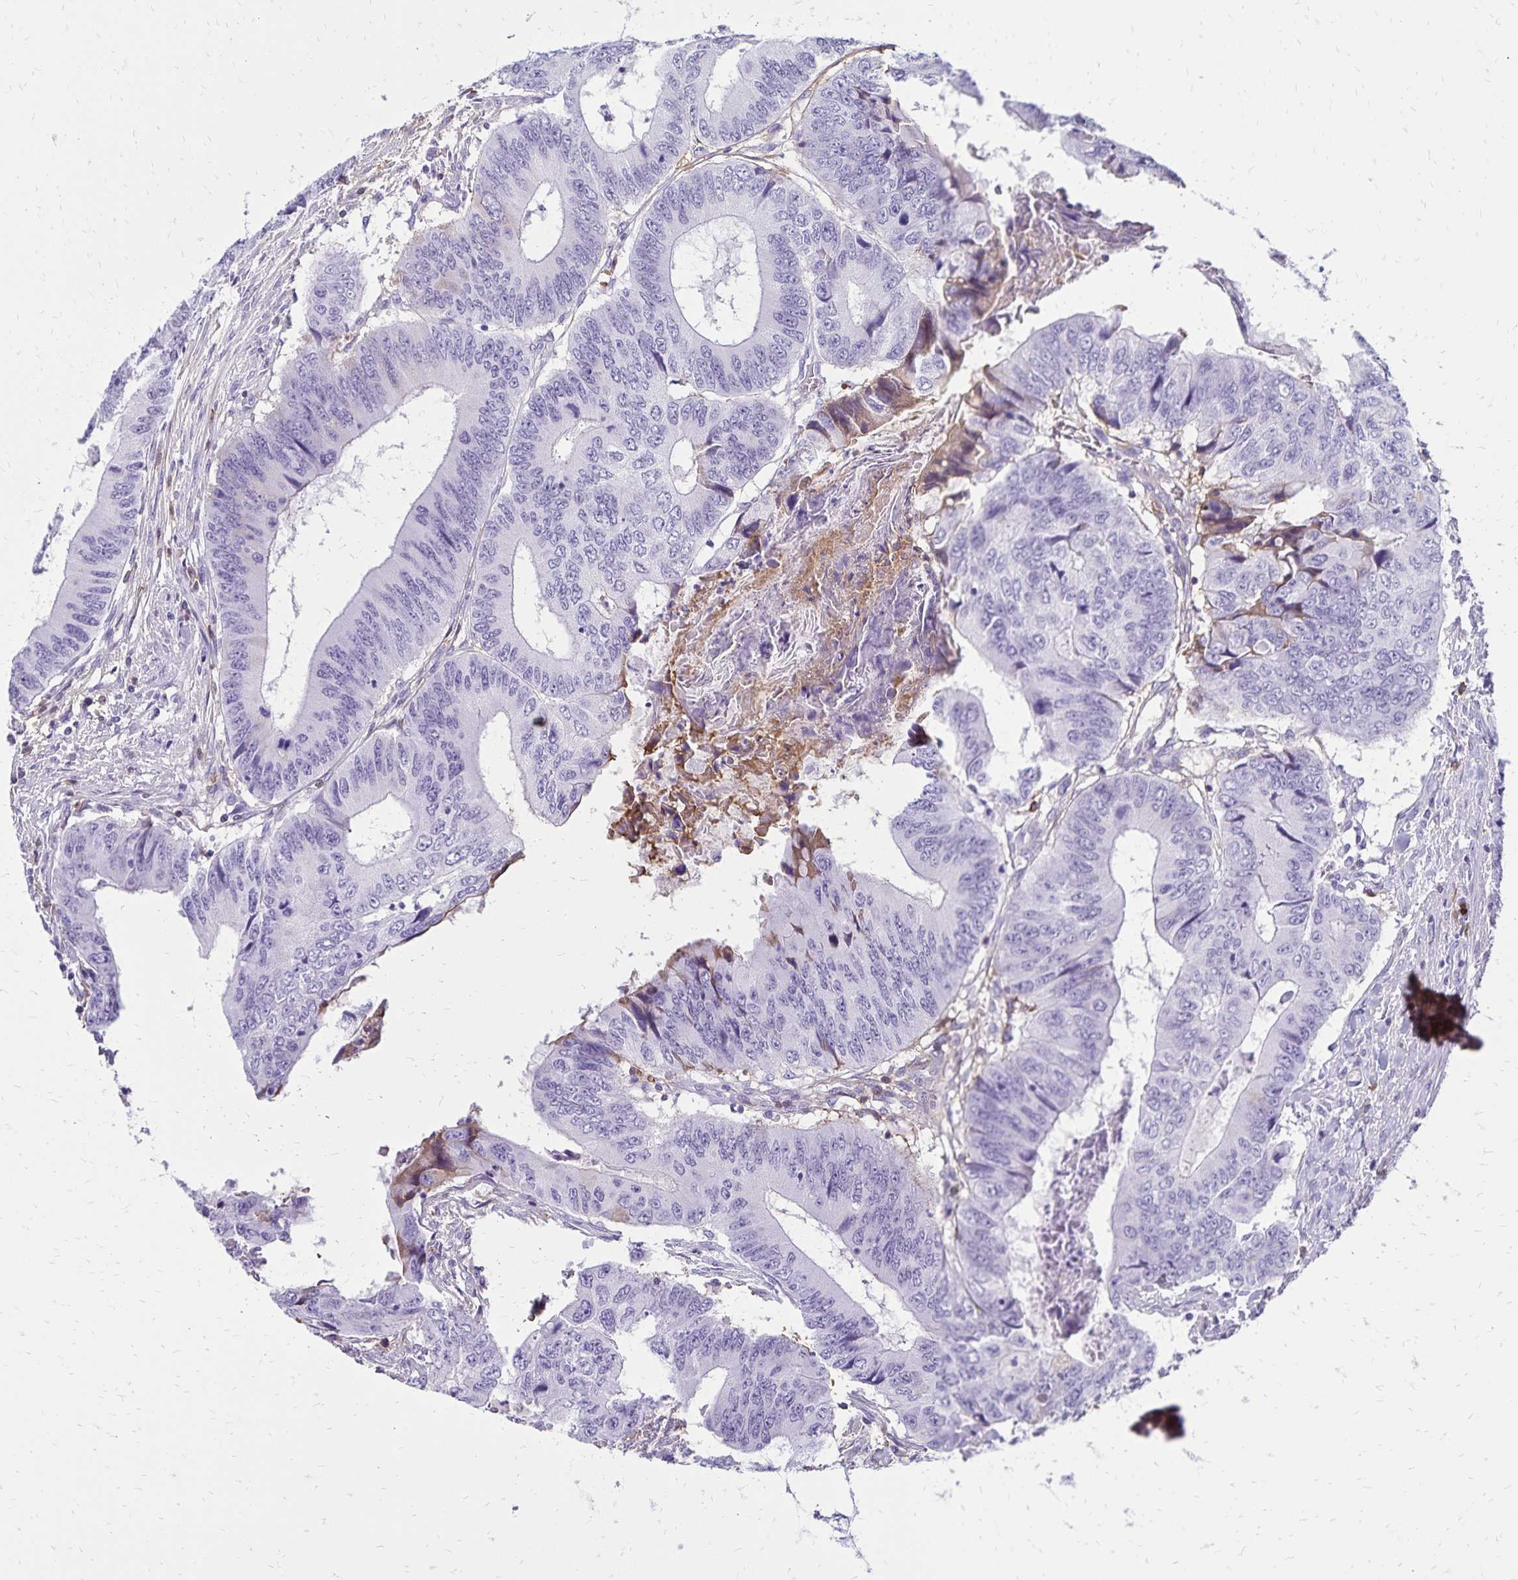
{"staining": {"intensity": "negative", "quantity": "none", "location": "none"}, "tissue": "colorectal cancer", "cell_type": "Tumor cells", "image_type": "cancer", "snomed": [{"axis": "morphology", "description": "Adenocarcinoma, NOS"}, {"axis": "topography", "description": "Colon"}], "caption": "Tumor cells show no significant positivity in colorectal adenocarcinoma.", "gene": "CD27", "patient": {"sex": "male", "age": 53}}